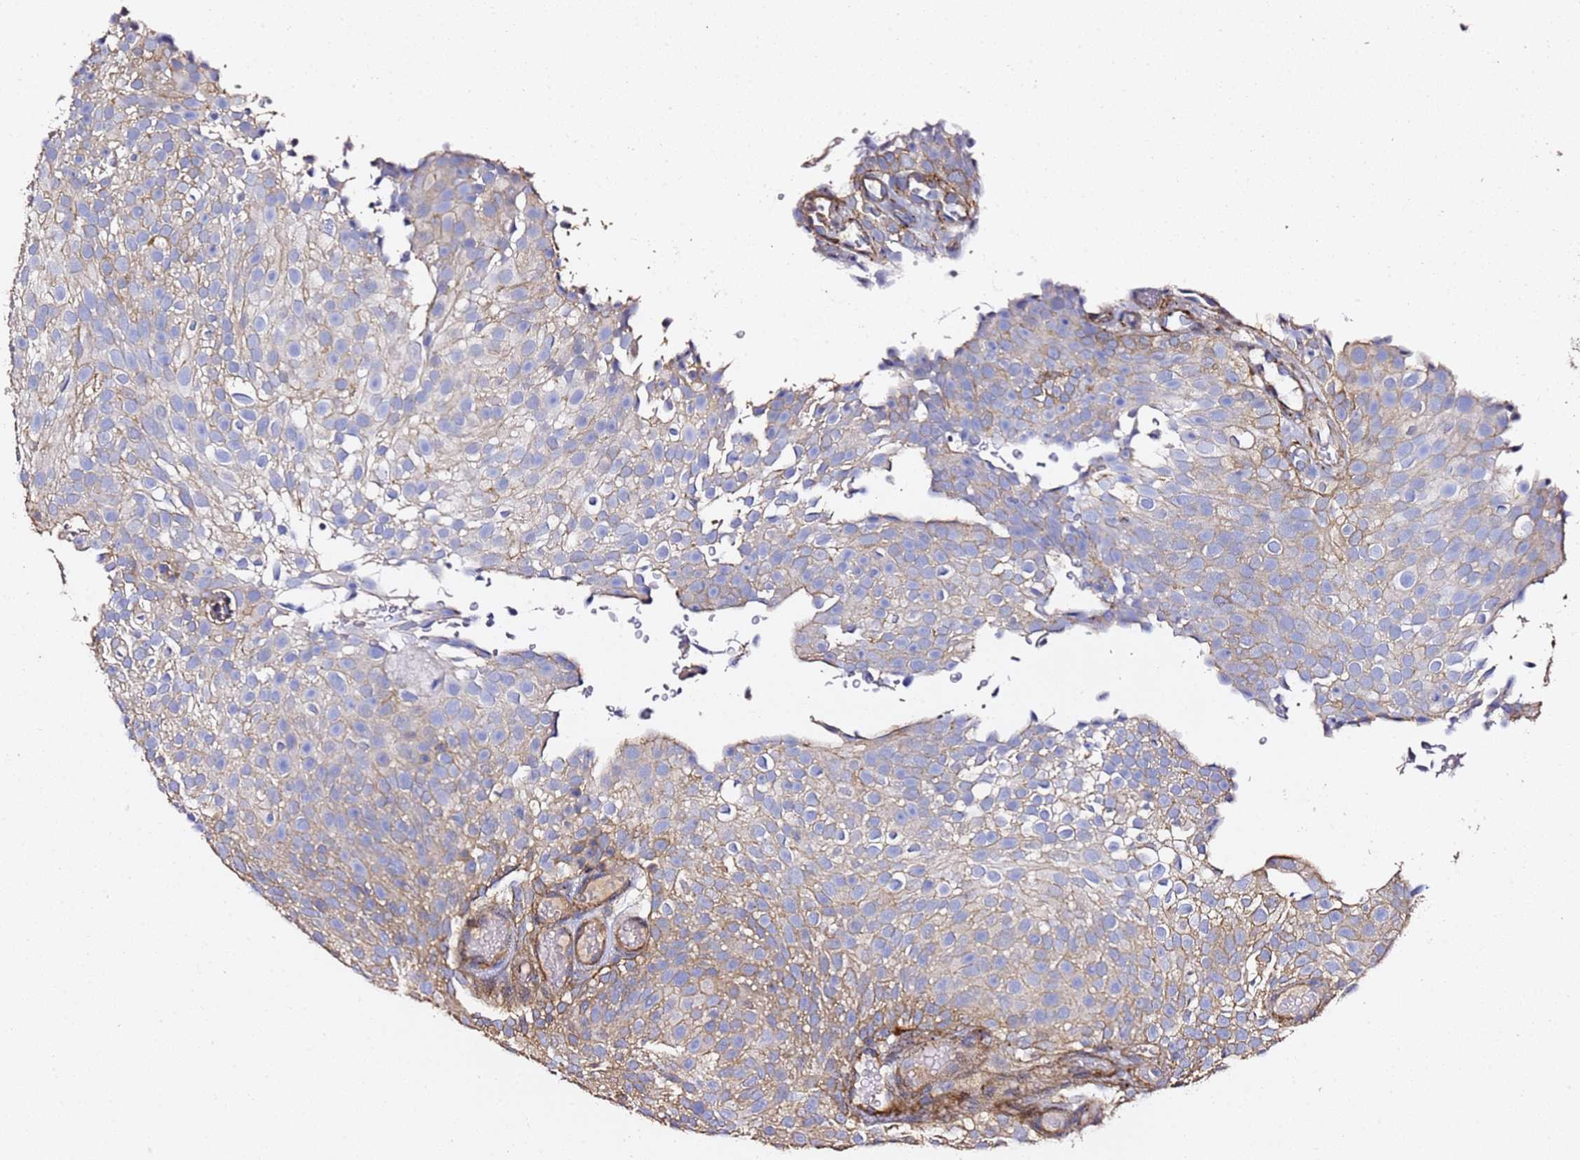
{"staining": {"intensity": "weak", "quantity": "<25%", "location": "cytoplasmic/membranous"}, "tissue": "urothelial cancer", "cell_type": "Tumor cells", "image_type": "cancer", "snomed": [{"axis": "morphology", "description": "Urothelial carcinoma, Low grade"}, {"axis": "topography", "description": "Urinary bladder"}], "caption": "Human urothelial carcinoma (low-grade) stained for a protein using immunohistochemistry (IHC) displays no positivity in tumor cells.", "gene": "ZFP36L2", "patient": {"sex": "male", "age": 78}}